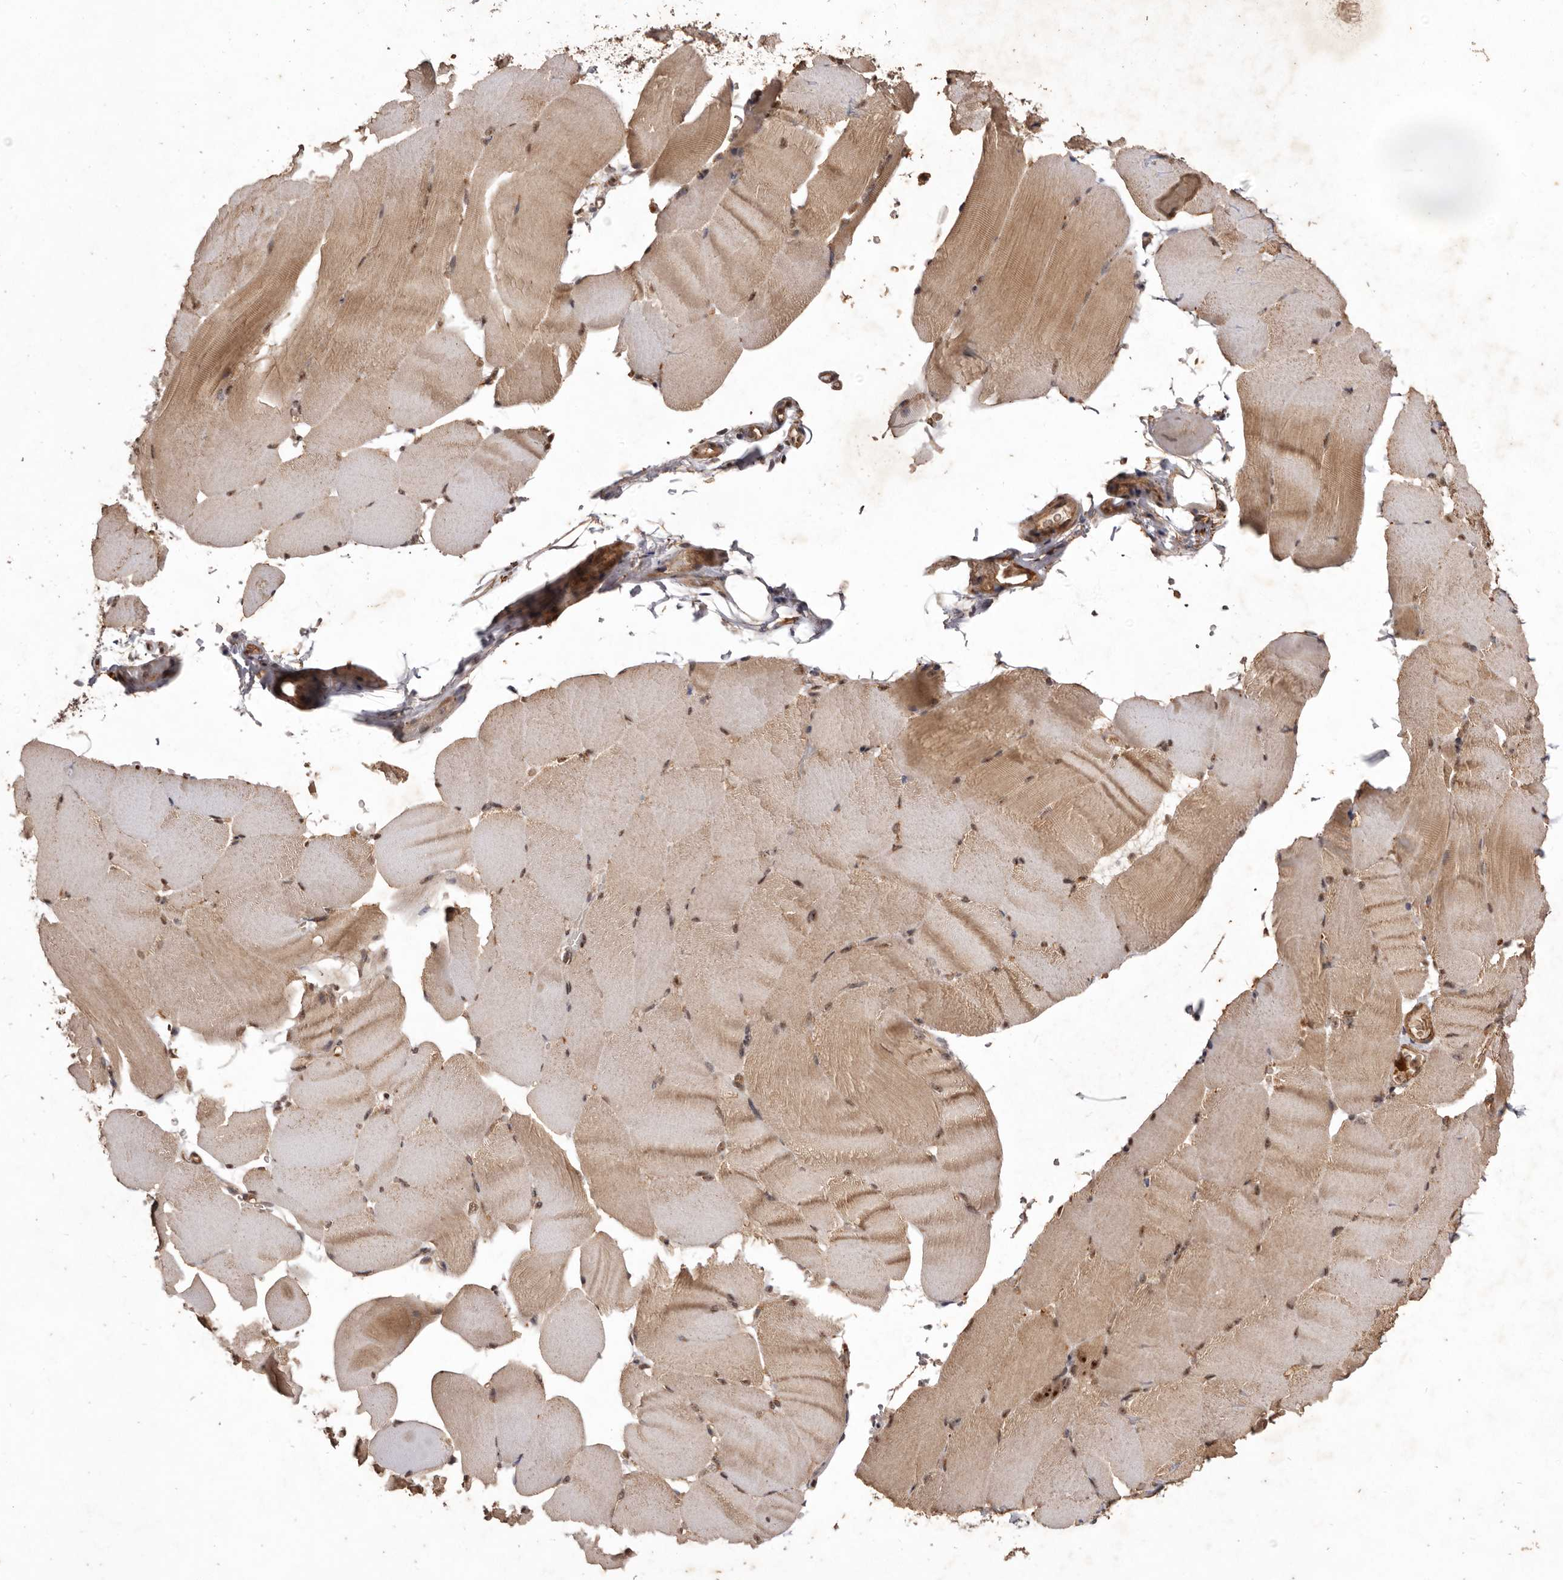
{"staining": {"intensity": "moderate", "quantity": "25%-75%", "location": "cytoplasmic/membranous,nuclear"}, "tissue": "skeletal muscle", "cell_type": "Myocytes", "image_type": "normal", "snomed": [{"axis": "morphology", "description": "Normal tissue, NOS"}, {"axis": "topography", "description": "Skeletal muscle"}, {"axis": "topography", "description": "Parathyroid gland"}], "caption": "The photomicrograph displays immunohistochemical staining of normal skeletal muscle. There is moderate cytoplasmic/membranous,nuclear positivity is seen in about 25%-75% of myocytes.", "gene": "NOTCH1", "patient": {"sex": "female", "age": 37}}